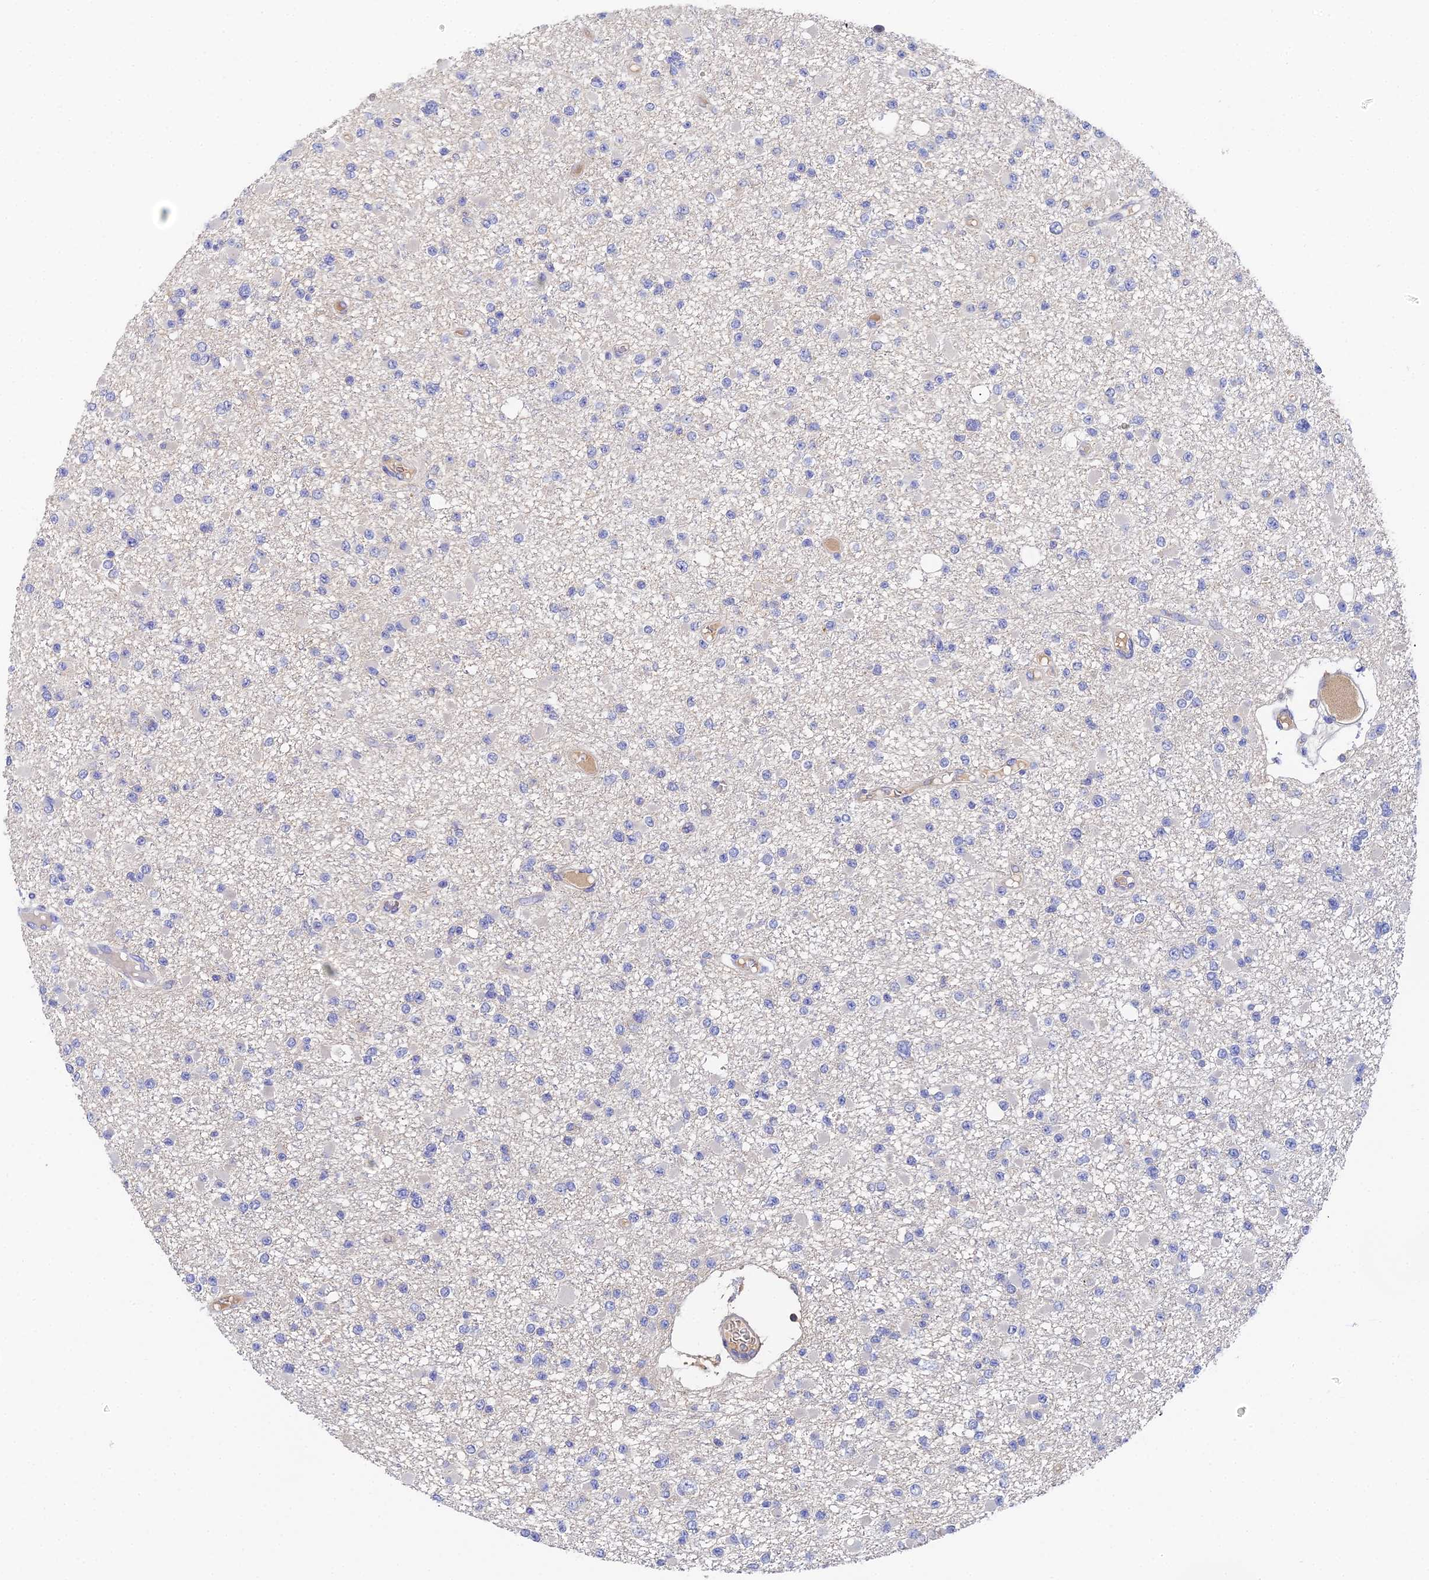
{"staining": {"intensity": "negative", "quantity": "none", "location": "none"}, "tissue": "glioma", "cell_type": "Tumor cells", "image_type": "cancer", "snomed": [{"axis": "morphology", "description": "Glioma, malignant, Low grade"}, {"axis": "topography", "description": "Brain"}], "caption": "A histopathology image of glioma stained for a protein displays no brown staining in tumor cells.", "gene": "UBE2L3", "patient": {"sex": "female", "age": 22}}